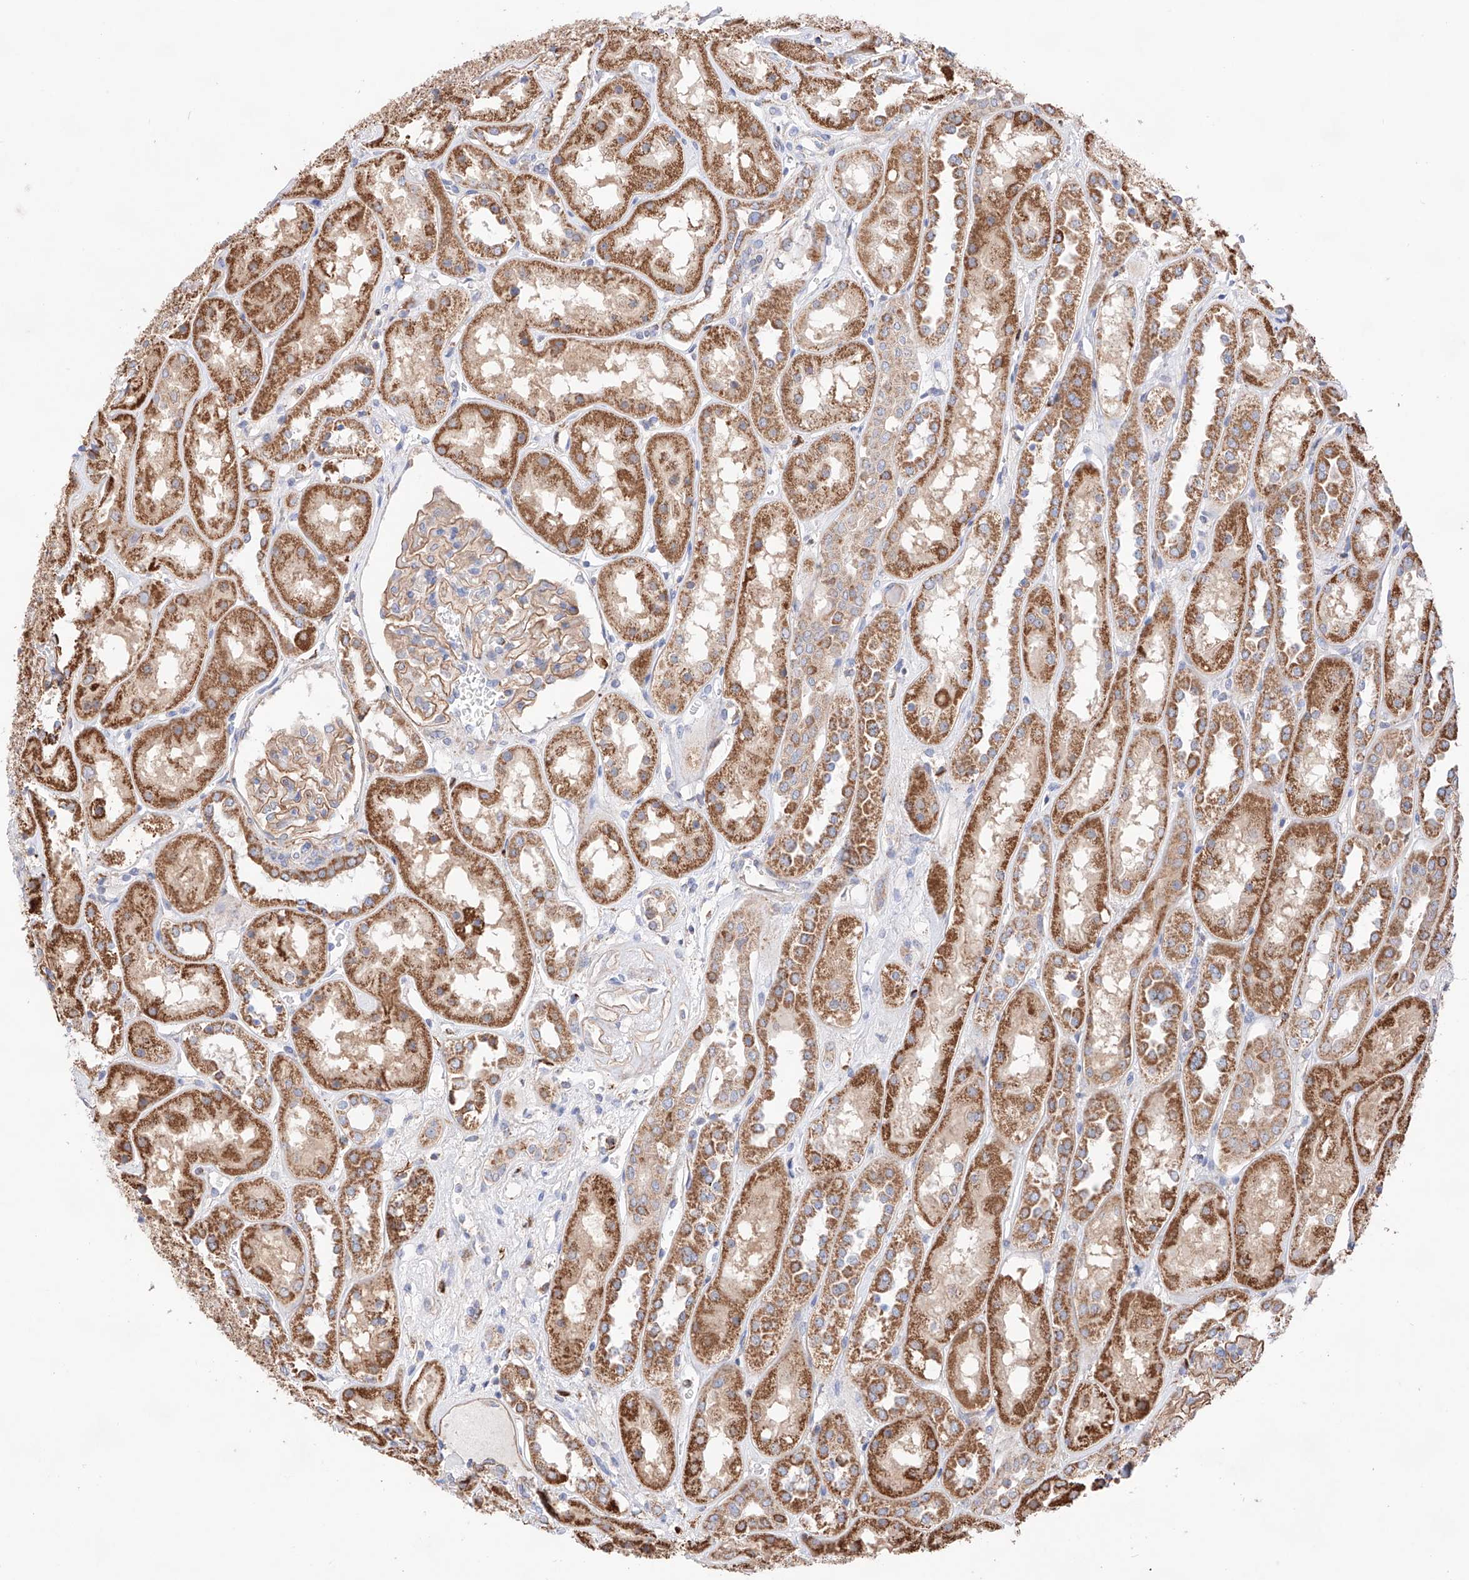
{"staining": {"intensity": "moderate", "quantity": "25%-75%", "location": "cytoplasmic/membranous"}, "tissue": "kidney", "cell_type": "Cells in glomeruli", "image_type": "normal", "snomed": [{"axis": "morphology", "description": "Normal tissue, NOS"}, {"axis": "topography", "description": "Kidney"}], "caption": "This image reveals immunohistochemistry staining of unremarkable human kidney, with medium moderate cytoplasmic/membranous staining in about 25%-75% of cells in glomeruli.", "gene": "KTI12", "patient": {"sex": "male", "age": 70}}